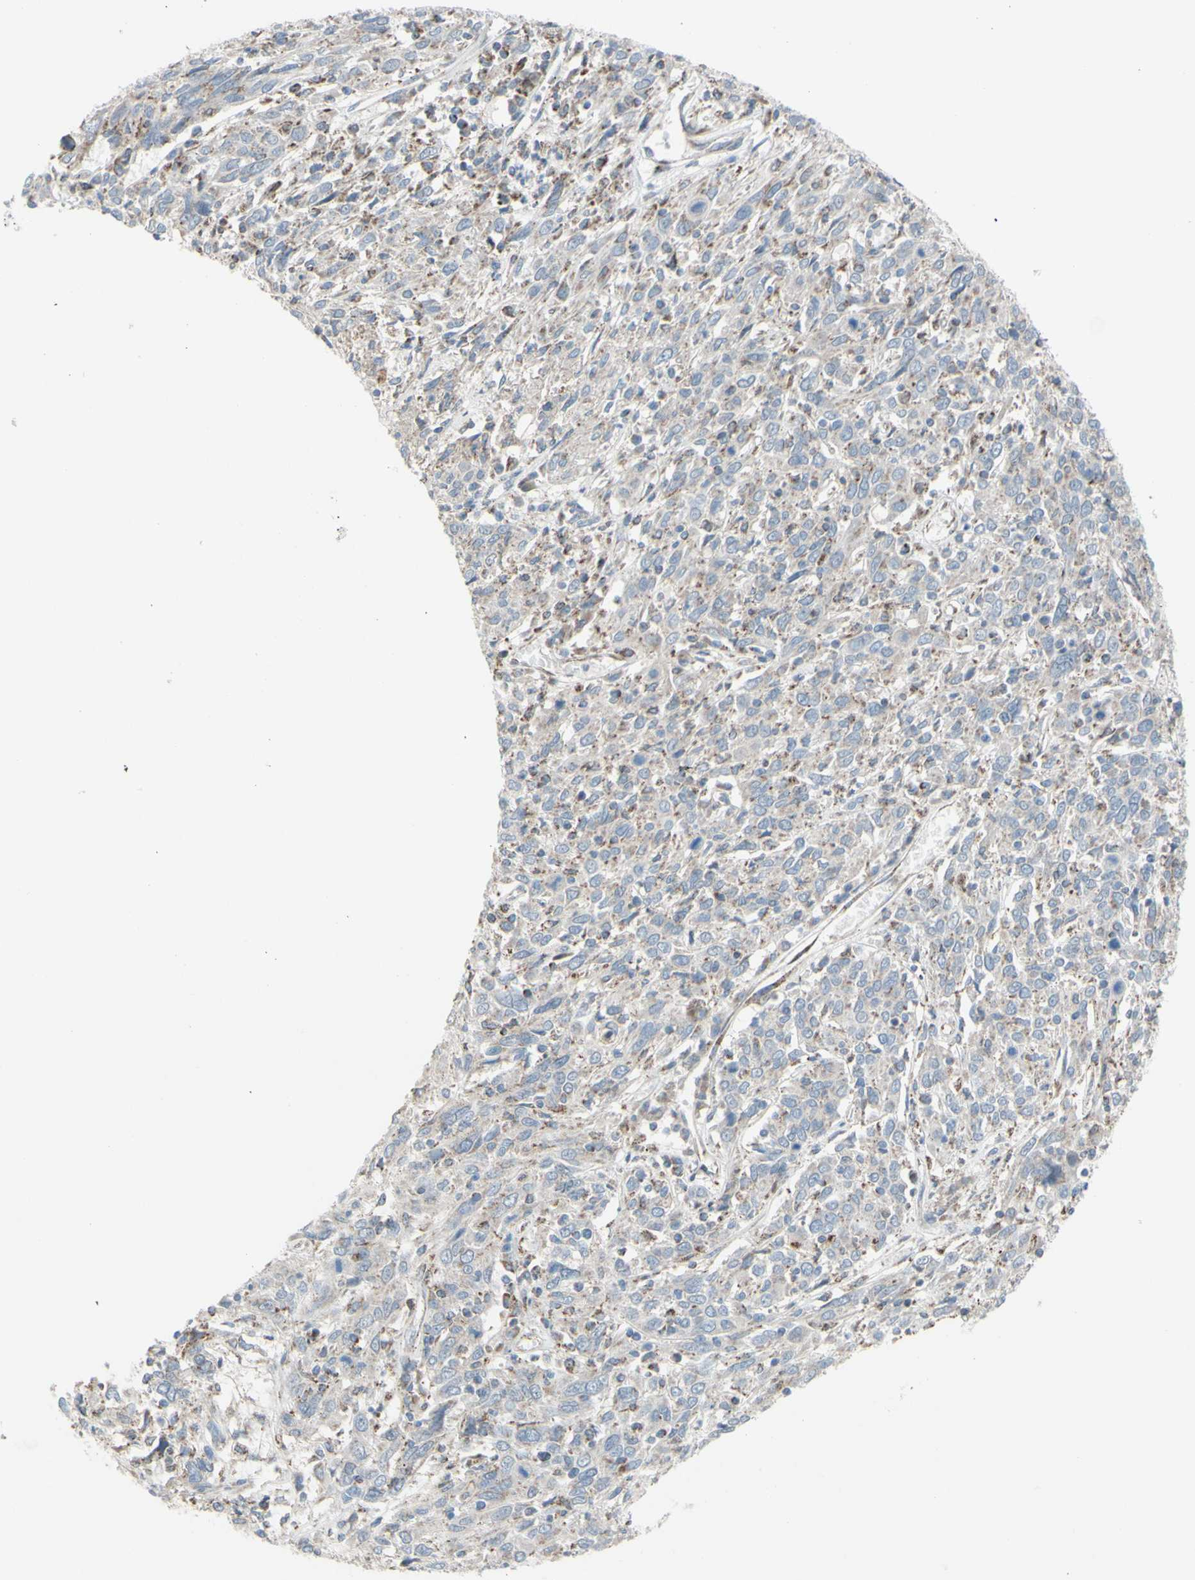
{"staining": {"intensity": "weak", "quantity": "<25%", "location": "cytoplasmic/membranous"}, "tissue": "cervical cancer", "cell_type": "Tumor cells", "image_type": "cancer", "snomed": [{"axis": "morphology", "description": "Squamous cell carcinoma, NOS"}, {"axis": "topography", "description": "Cervix"}], "caption": "High power microscopy micrograph of an immunohistochemistry (IHC) image of cervical squamous cell carcinoma, revealing no significant positivity in tumor cells. (Brightfield microscopy of DAB (3,3'-diaminobenzidine) immunohistochemistry (IHC) at high magnification).", "gene": "GLT8D1", "patient": {"sex": "female", "age": 46}}